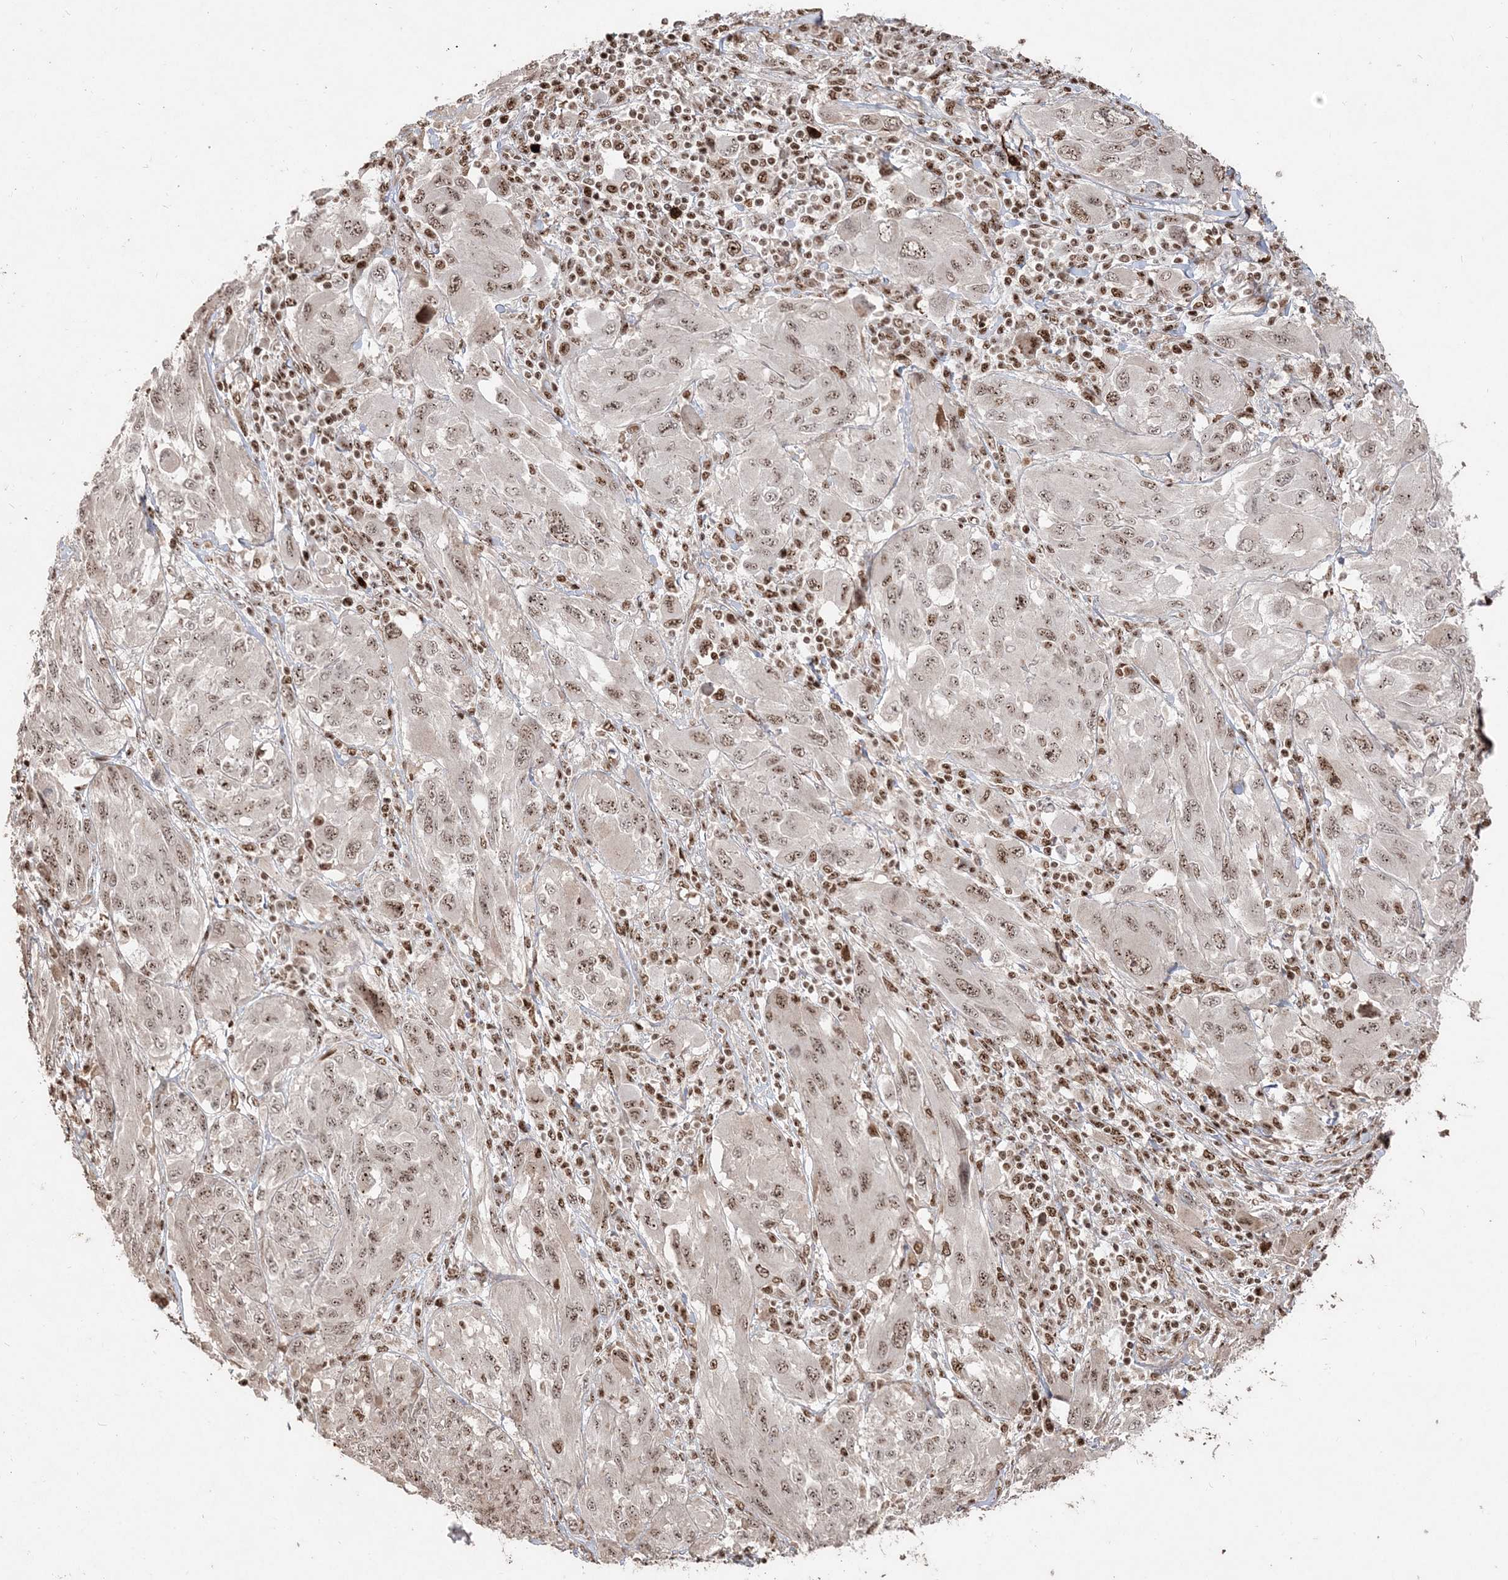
{"staining": {"intensity": "moderate", "quantity": ">75%", "location": "nuclear"}, "tissue": "melanoma", "cell_type": "Tumor cells", "image_type": "cancer", "snomed": [{"axis": "morphology", "description": "Malignant melanoma, NOS"}, {"axis": "topography", "description": "Skin"}], "caption": "Moderate nuclear expression for a protein is identified in approximately >75% of tumor cells of malignant melanoma using immunohistochemistry.", "gene": "RBM17", "patient": {"sex": "female", "age": 91}}